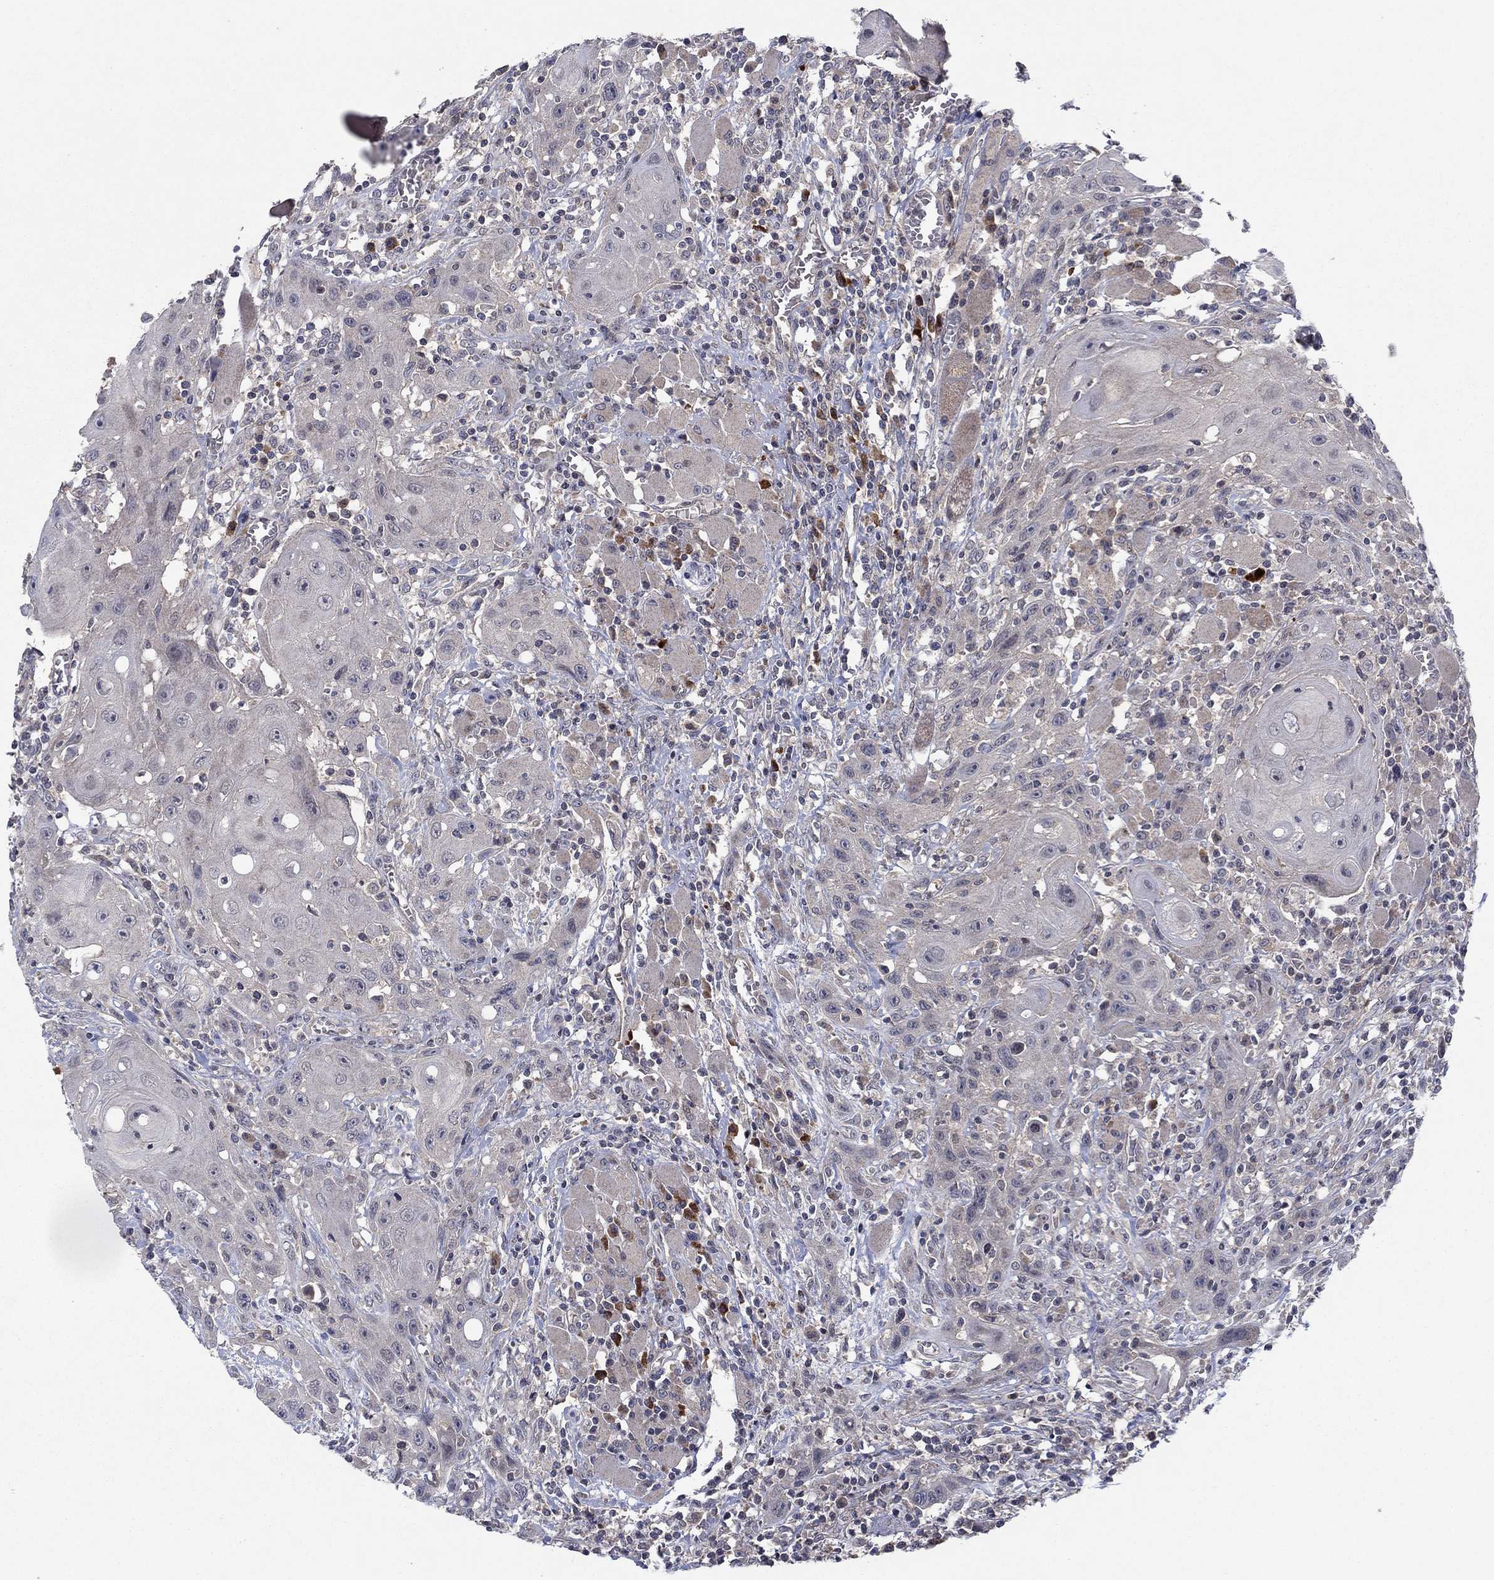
{"staining": {"intensity": "negative", "quantity": "none", "location": "none"}, "tissue": "head and neck cancer", "cell_type": "Tumor cells", "image_type": "cancer", "snomed": [{"axis": "morphology", "description": "Normal tissue, NOS"}, {"axis": "morphology", "description": "Squamous cell carcinoma, NOS"}, {"axis": "topography", "description": "Oral tissue"}, {"axis": "topography", "description": "Head-Neck"}], "caption": "There is no significant expression in tumor cells of squamous cell carcinoma (head and neck).", "gene": "IL4", "patient": {"sex": "male", "age": 71}}